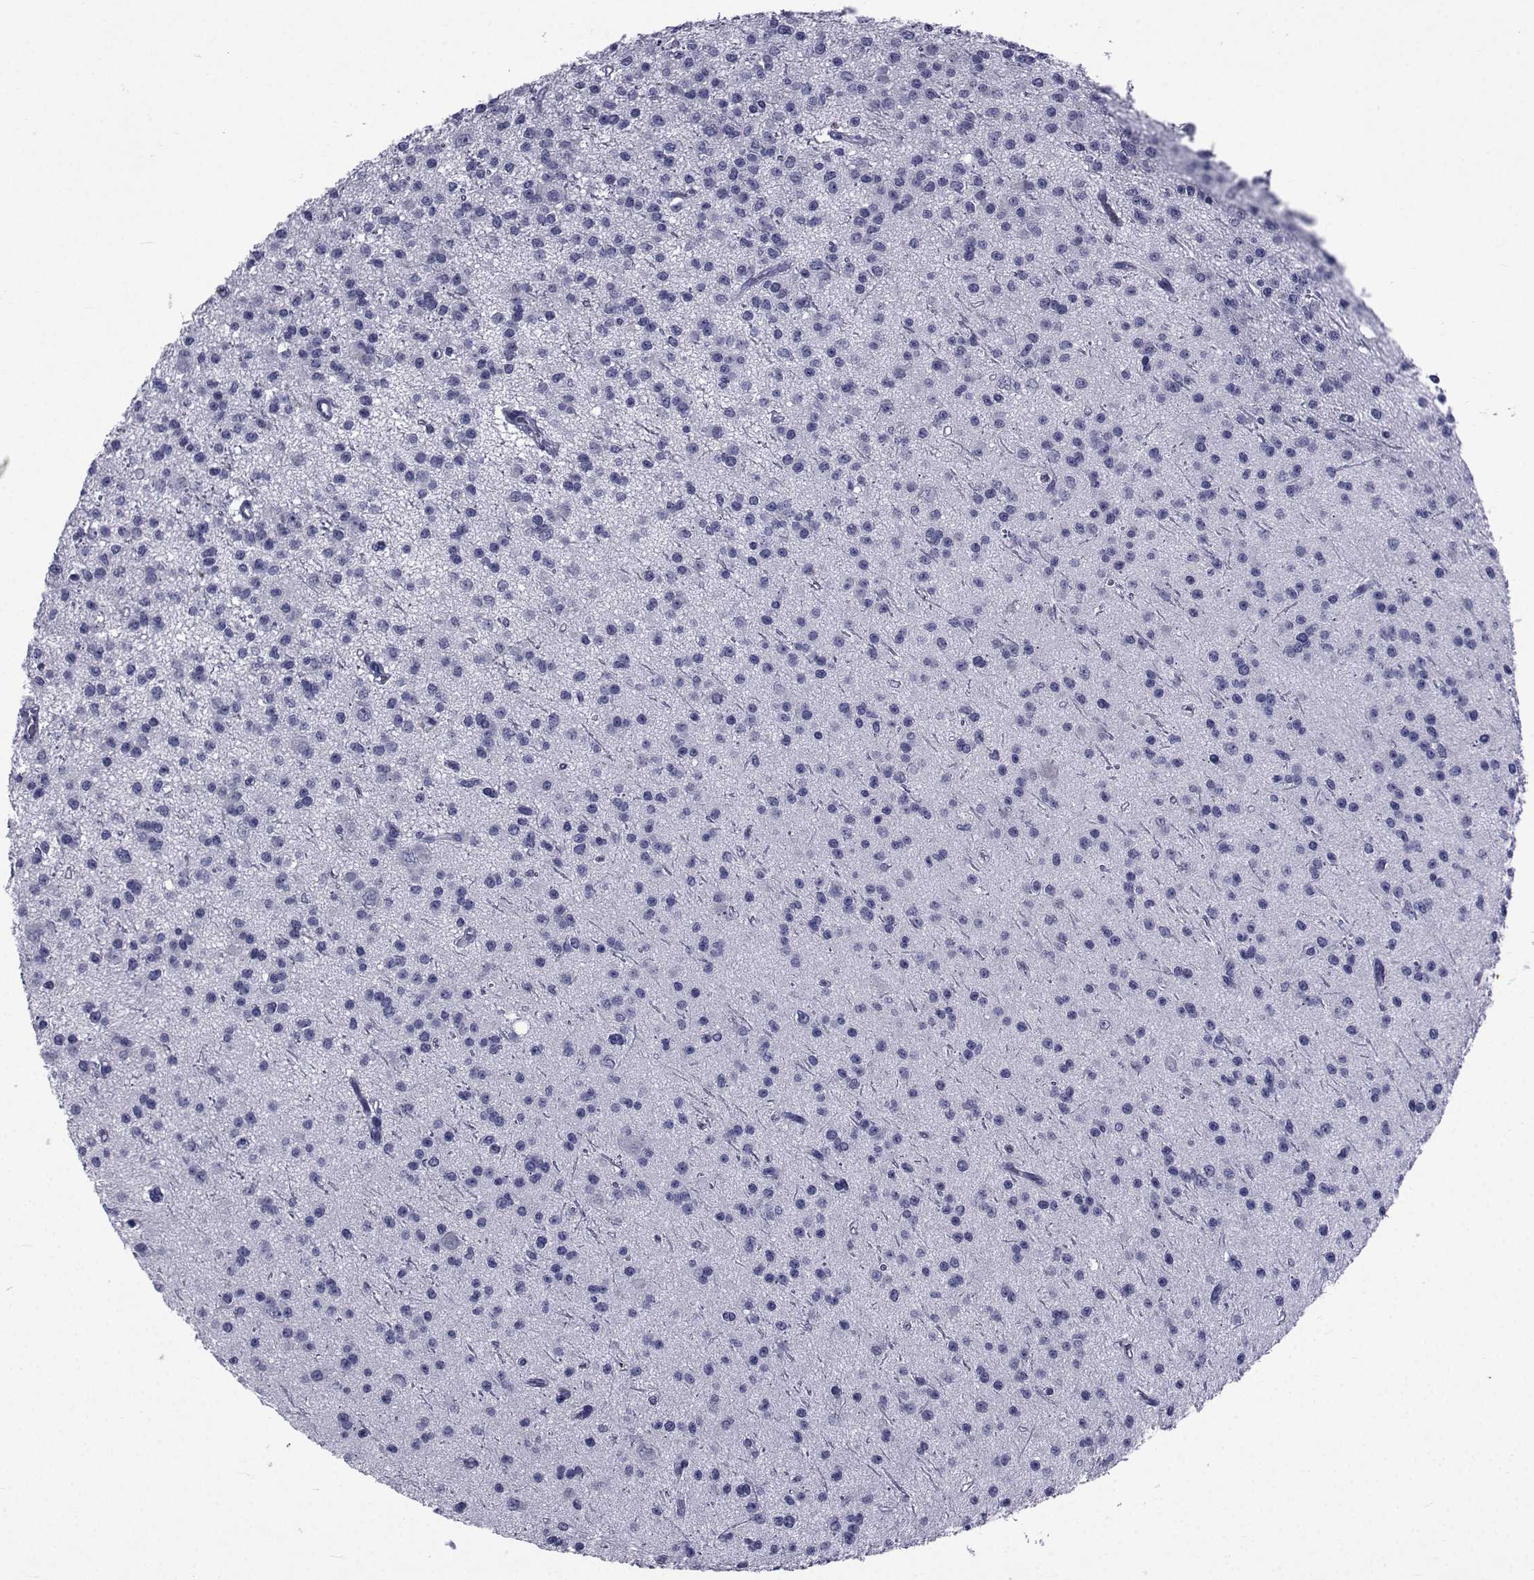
{"staining": {"intensity": "negative", "quantity": "none", "location": "none"}, "tissue": "glioma", "cell_type": "Tumor cells", "image_type": "cancer", "snomed": [{"axis": "morphology", "description": "Glioma, malignant, Low grade"}, {"axis": "topography", "description": "Brain"}], "caption": "An image of malignant low-grade glioma stained for a protein demonstrates no brown staining in tumor cells. Nuclei are stained in blue.", "gene": "ROPN1", "patient": {"sex": "male", "age": 27}}